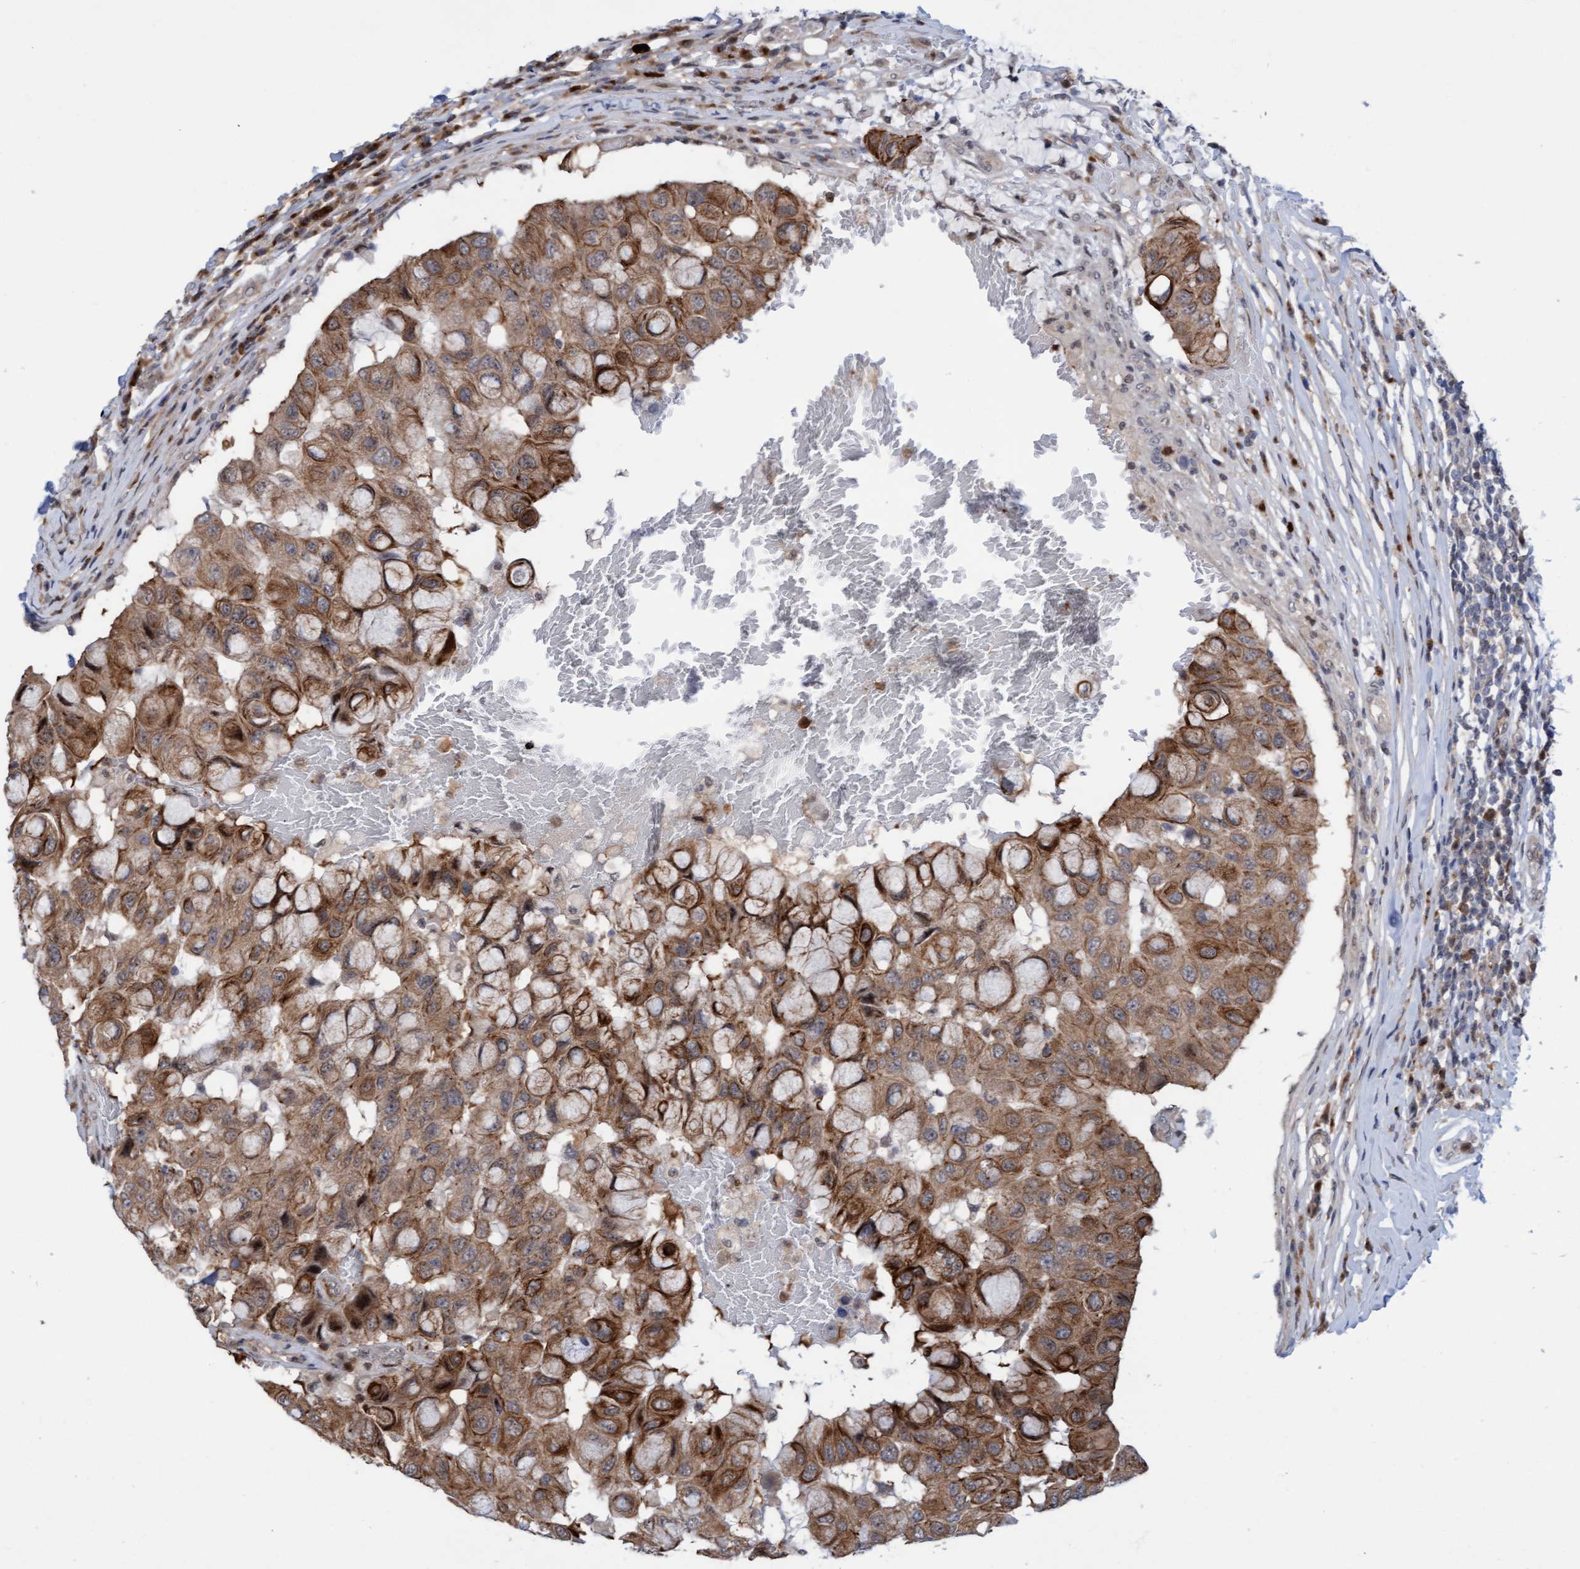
{"staining": {"intensity": "moderate", "quantity": ">75%", "location": "cytoplasmic/membranous"}, "tissue": "breast cancer", "cell_type": "Tumor cells", "image_type": "cancer", "snomed": [{"axis": "morphology", "description": "Duct carcinoma"}, {"axis": "topography", "description": "Breast"}], "caption": "Immunohistochemical staining of breast cancer (intraductal carcinoma) shows moderate cytoplasmic/membranous protein expression in approximately >75% of tumor cells.", "gene": "RAP1GAP2", "patient": {"sex": "female", "age": 27}}